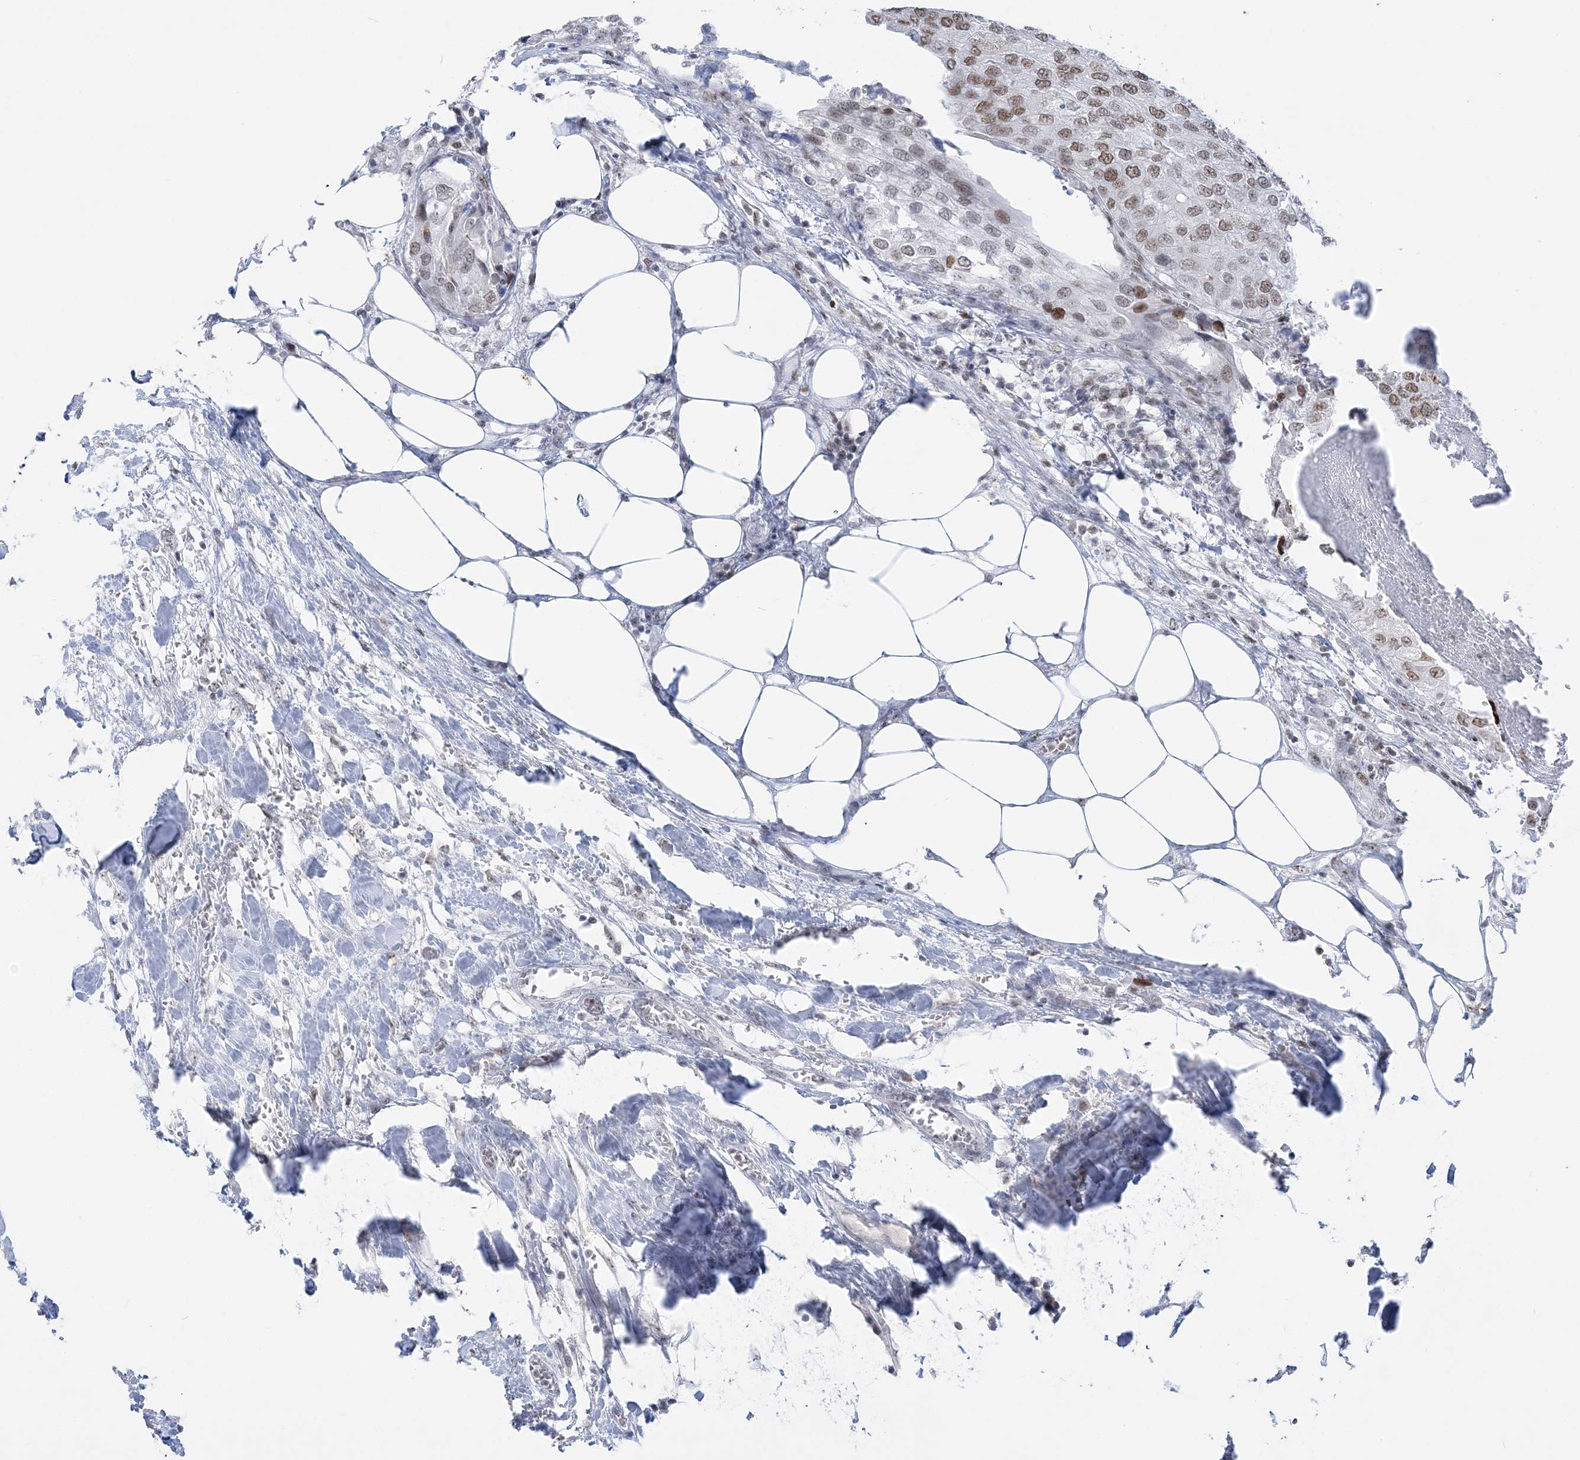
{"staining": {"intensity": "moderate", "quantity": ">75%", "location": "nuclear"}, "tissue": "urothelial cancer", "cell_type": "Tumor cells", "image_type": "cancer", "snomed": [{"axis": "morphology", "description": "Urothelial carcinoma, High grade"}, {"axis": "topography", "description": "Urinary bladder"}], "caption": "Urothelial cancer stained for a protein shows moderate nuclear positivity in tumor cells.", "gene": "DDX21", "patient": {"sex": "male", "age": 64}}